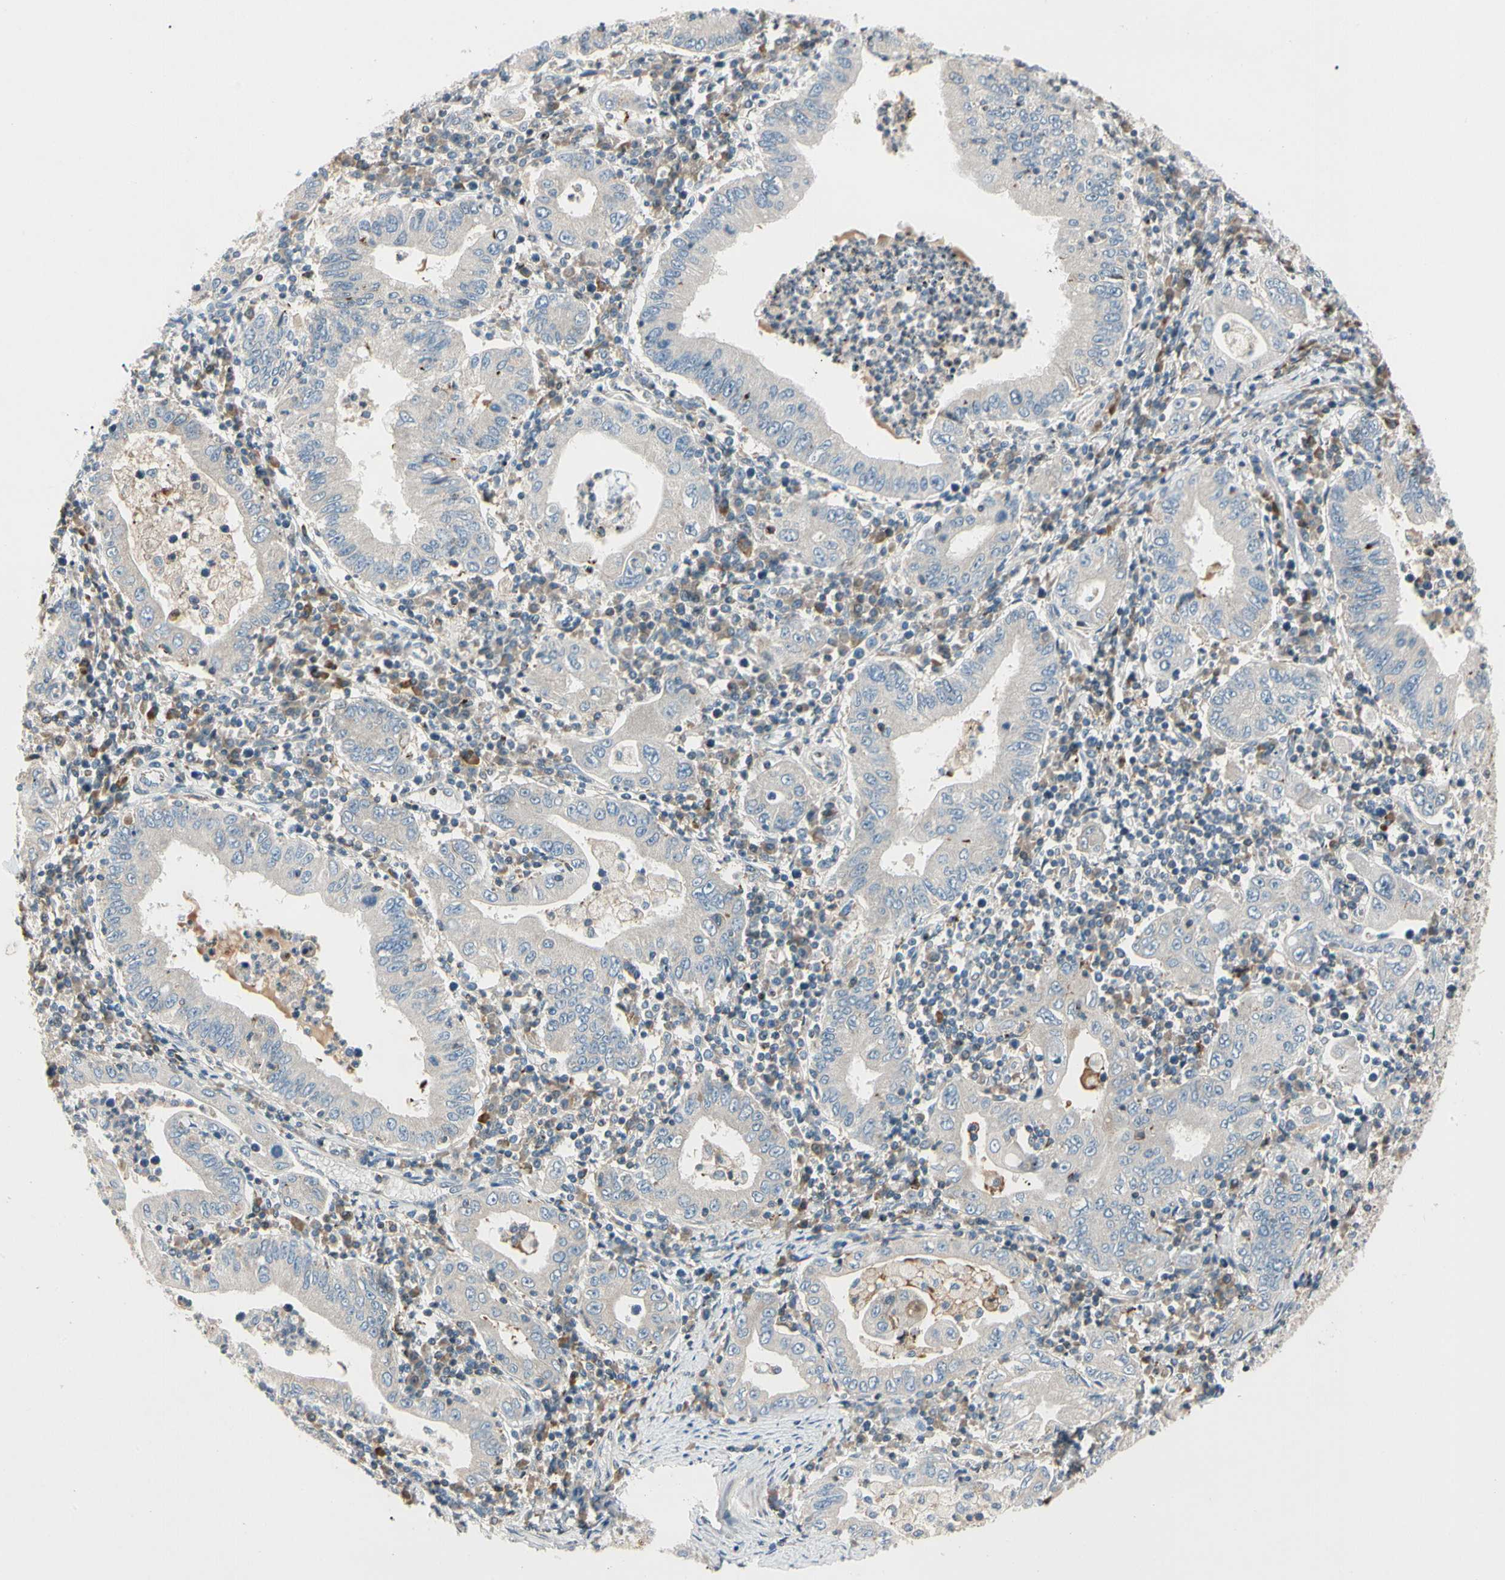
{"staining": {"intensity": "negative", "quantity": "none", "location": "none"}, "tissue": "stomach cancer", "cell_type": "Tumor cells", "image_type": "cancer", "snomed": [{"axis": "morphology", "description": "Normal tissue, NOS"}, {"axis": "morphology", "description": "Adenocarcinoma, NOS"}, {"axis": "topography", "description": "Esophagus"}, {"axis": "topography", "description": "Stomach, upper"}, {"axis": "topography", "description": "Peripheral nerve tissue"}], "caption": "High magnification brightfield microscopy of stomach adenocarcinoma stained with DAB (brown) and counterstained with hematoxylin (blue): tumor cells show no significant staining.", "gene": "CDH6", "patient": {"sex": "male", "age": 62}}